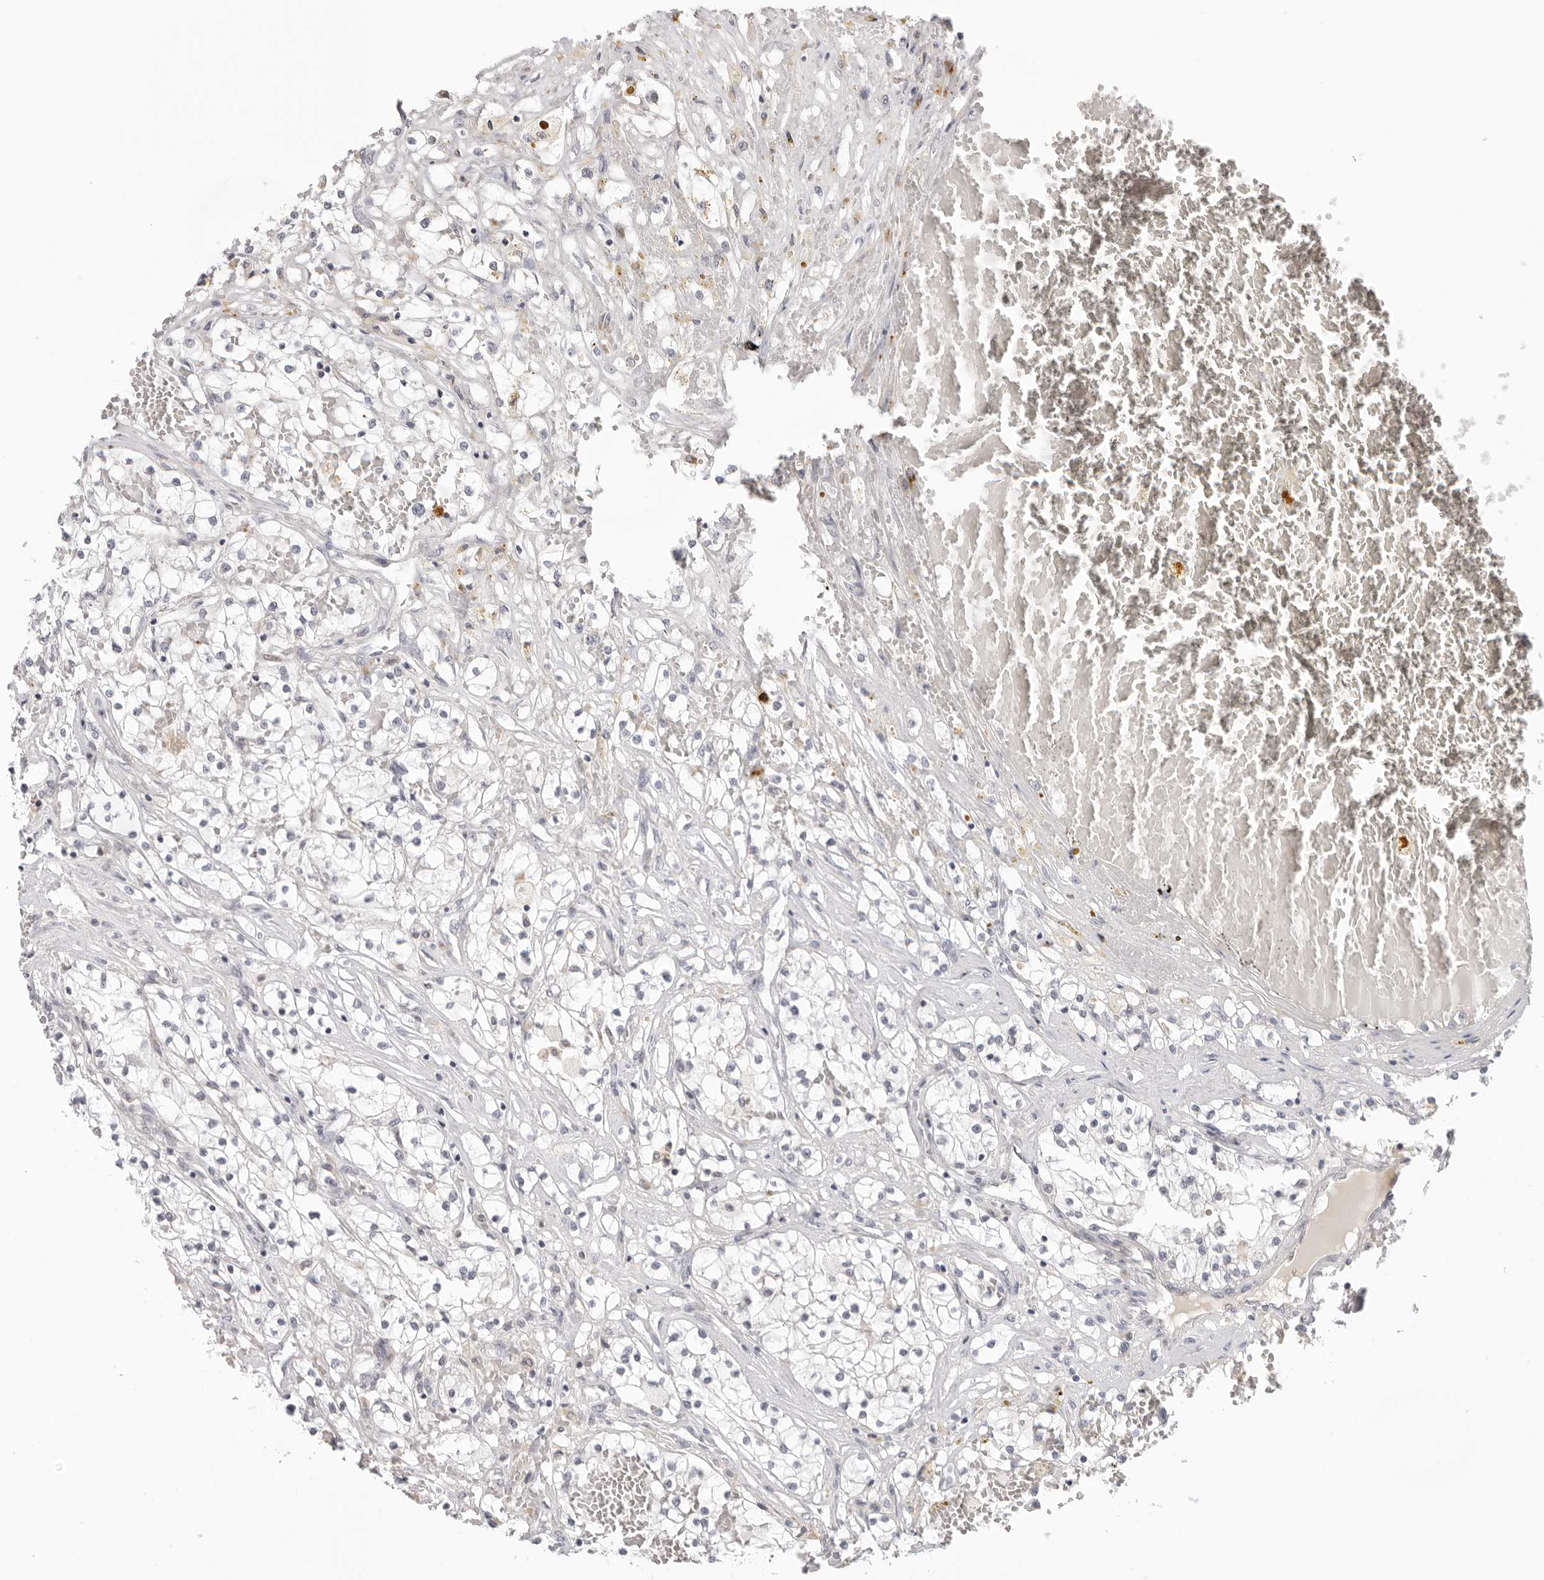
{"staining": {"intensity": "negative", "quantity": "none", "location": "none"}, "tissue": "renal cancer", "cell_type": "Tumor cells", "image_type": "cancer", "snomed": [{"axis": "morphology", "description": "Normal tissue, NOS"}, {"axis": "morphology", "description": "Adenocarcinoma, NOS"}, {"axis": "topography", "description": "Kidney"}], "caption": "Adenocarcinoma (renal) stained for a protein using immunohistochemistry (IHC) reveals no positivity tumor cells.", "gene": "STRADB", "patient": {"sex": "male", "age": 68}}